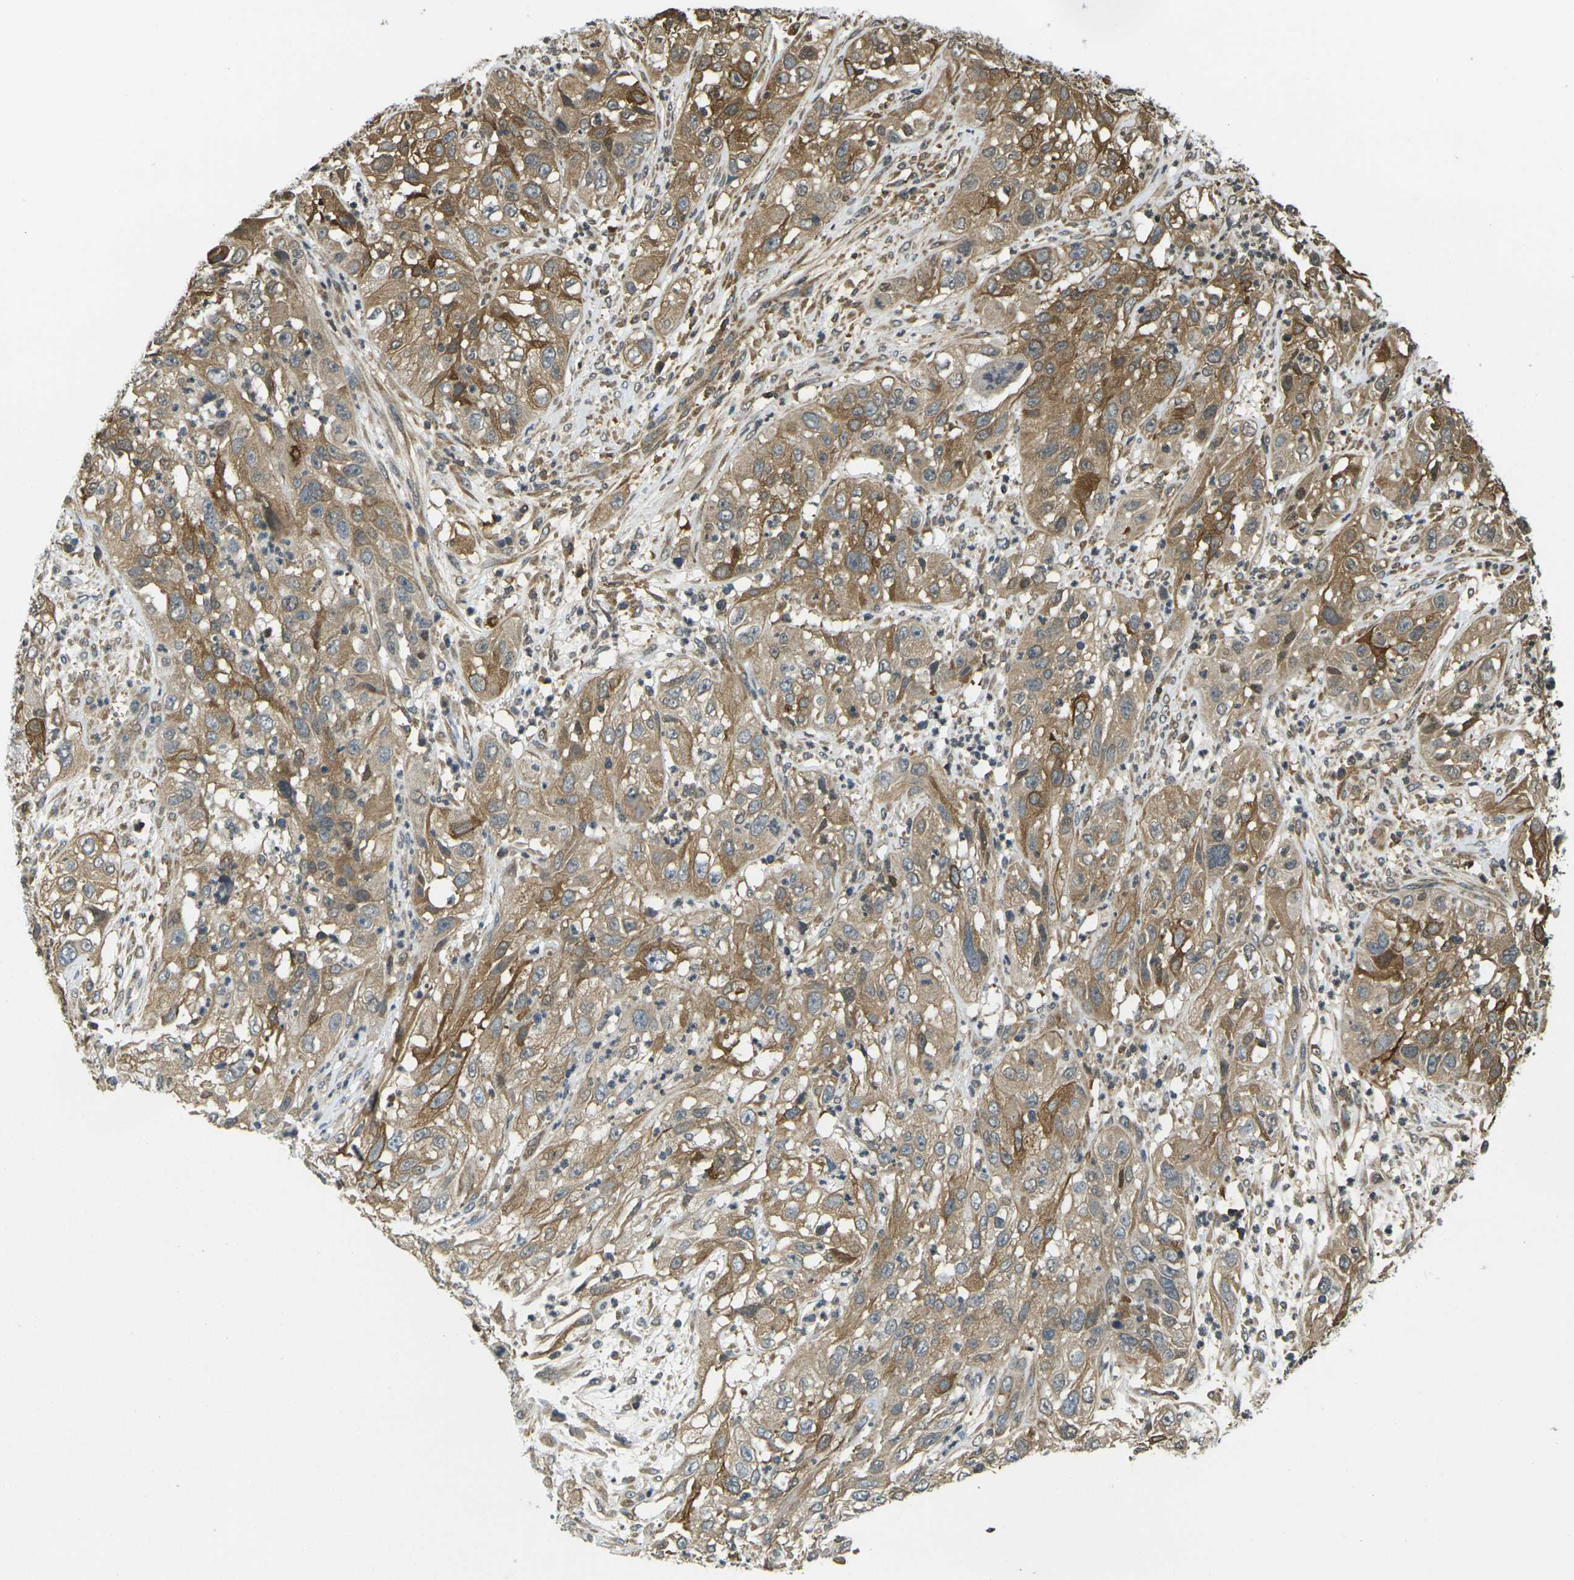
{"staining": {"intensity": "moderate", "quantity": ">75%", "location": "cytoplasmic/membranous"}, "tissue": "cervical cancer", "cell_type": "Tumor cells", "image_type": "cancer", "snomed": [{"axis": "morphology", "description": "Squamous cell carcinoma, NOS"}, {"axis": "topography", "description": "Cervix"}], "caption": "Tumor cells display moderate cytoplasmic/membranous positivity in approximately >75% of cells in squamous cell carcinoma (cervical). (DAB IHC with brightfield microscopy, high magnification).", "gene": "CAST", "patient": {"sex": "female", "age": 32}}